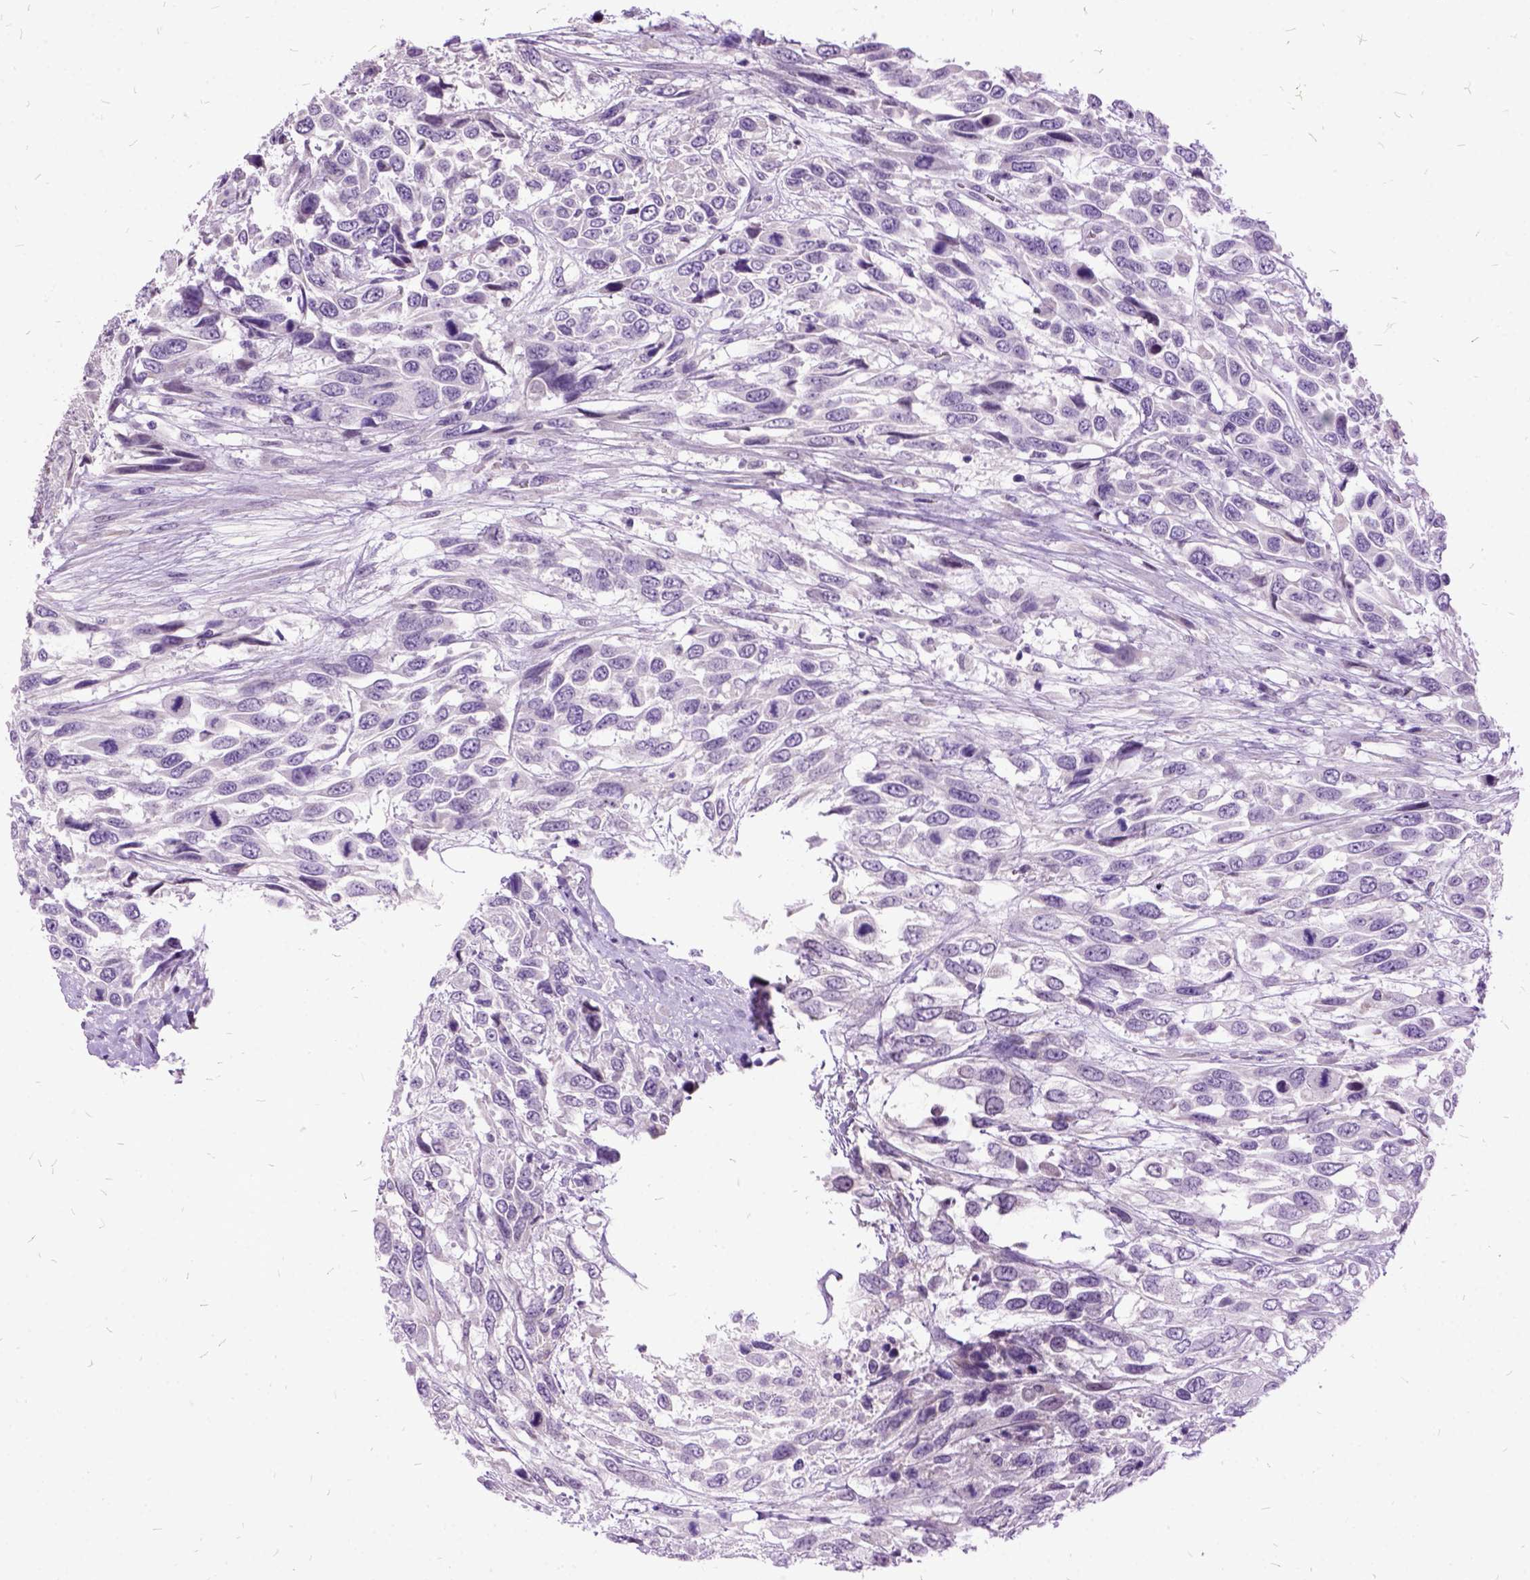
{"staining": {"intensity": "negative", "quantity": "none", "location": "none"}, "tissue": "urothelial cancer", "cell_type": "Tumor cells", "image_type": "cancer", "snomed": [{"axis": "morphology", "description": "Urothelial carcinoma, High grade"}, {"axis": "topography", "description": "Urinary bladder"}], "caption": "Protein analysis of urothelial carcinoma (high-grade) exhibits no significant expression in tumor cells.", "gene": "MME", "patient": {"sex": "female", "age": 70}}